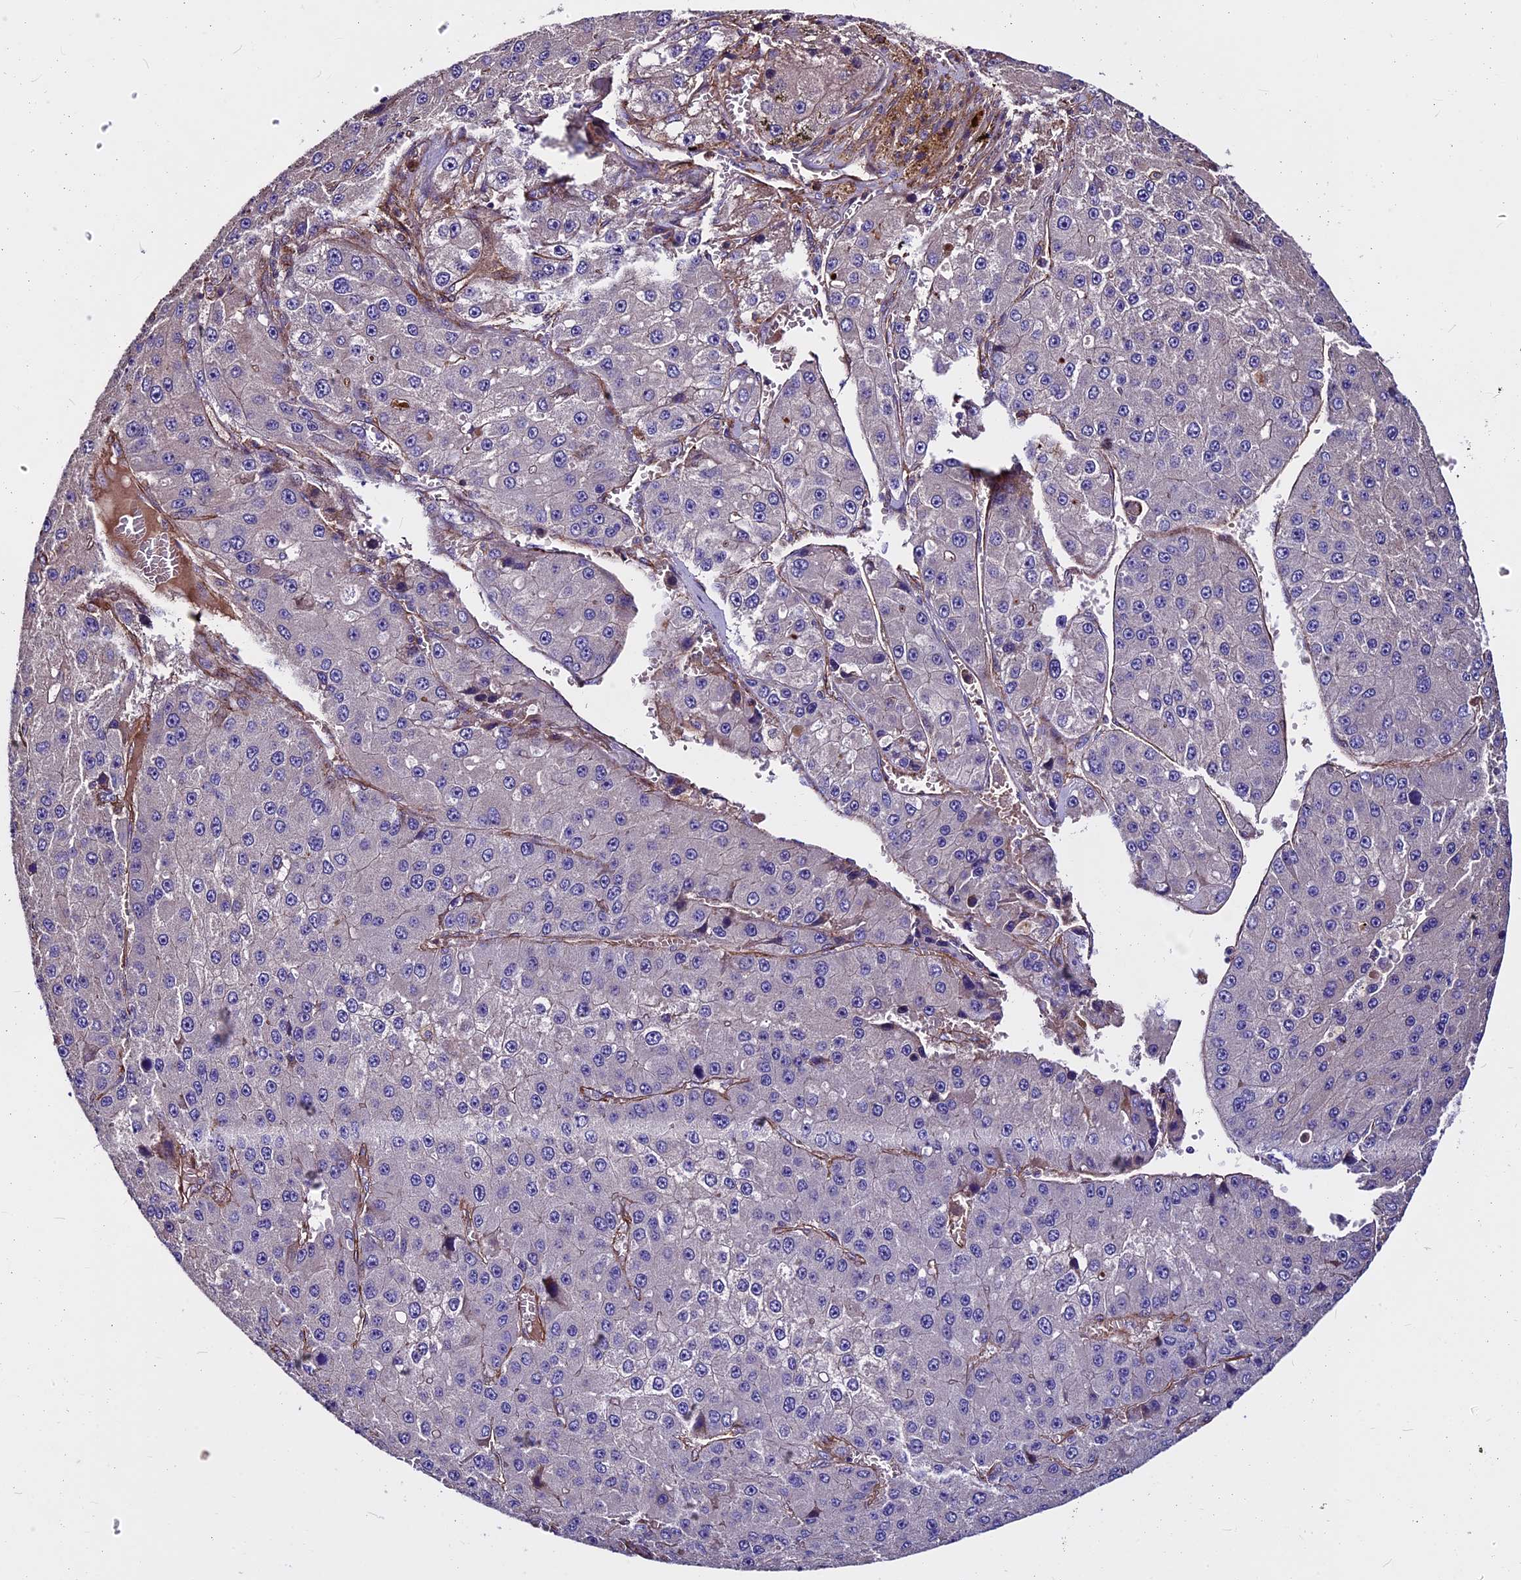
{"staining": {"intensity": "negative", "quantity": "none", "location": "none"}, "tissue": "liver cancer", "cell_type": "Tumor cells", "image_type": "cancer", "snomed": [{"axis": "morphology", "description": "Carcinoma, Hepatocellular, NOS"}, {"axis": "topography", "description": "Liver"}], "caption": "Protein analysis of liver hepatocellular carcinoma demonstrates no significant expression in tumor cells. (DAB immunohistochemistry (IHC) with hematoxylin counter stain).", "gene": "EVA1B", "patient": {"sex": "female", "age": 73}}